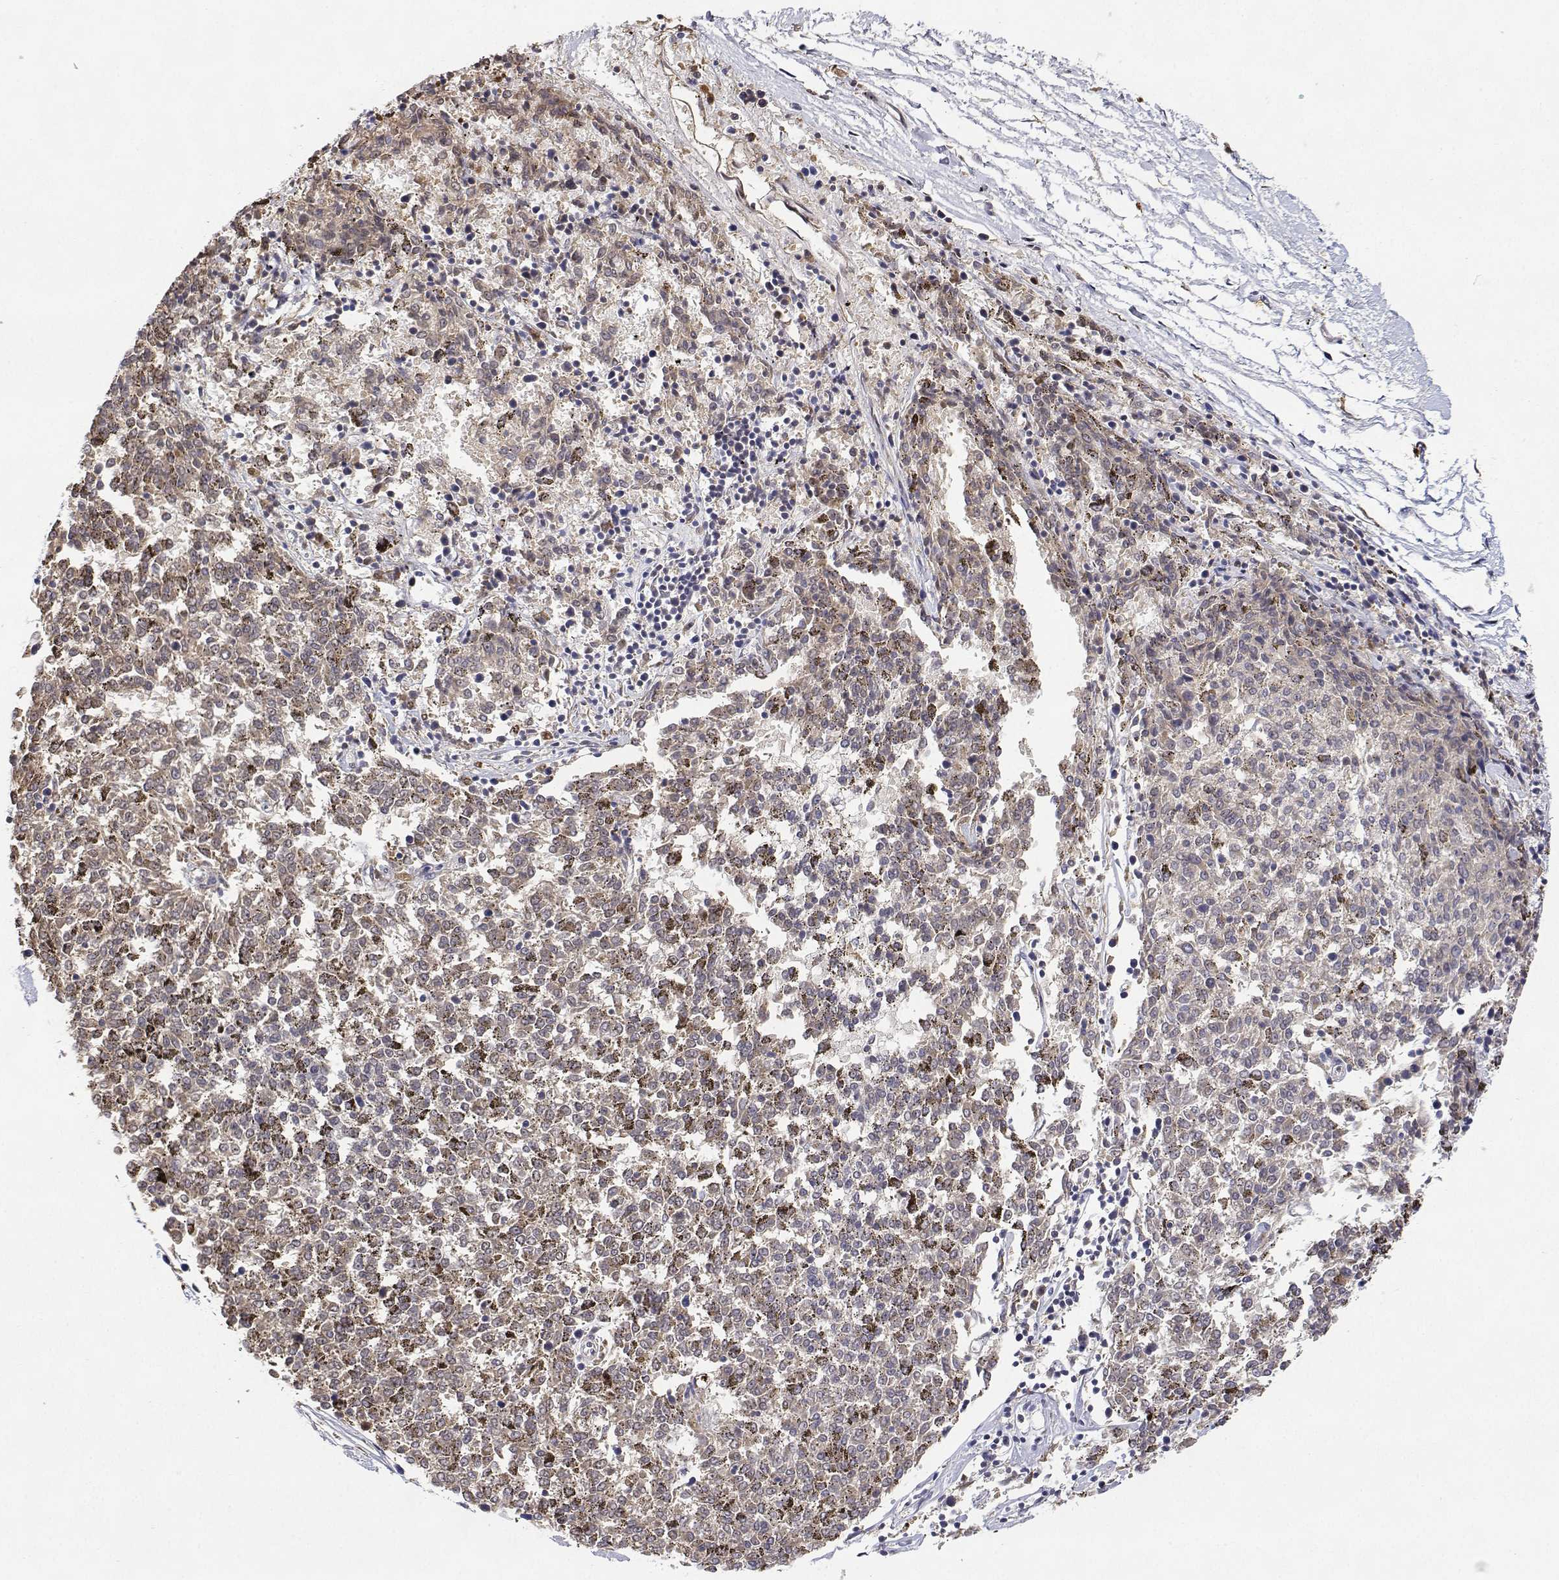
{"staining": {"intensity": "negative", "quantity": "none", "location": "none"}, "tissue": "melanoma", "cell_type": "Tumor cells", "image_type": "cancer", "snomed": [{"axis": "morphology", "description": "Malignant melanoma, NOS"}, {"axis": "topography", "description": "Skin"}], "caption": "Immunohistochemistry (IHC) image of human malignant melanoma stained for a protein (brown), which exhibits no positivity in tumor cells.", "gene": "ADAR", "patient": {"sex": "female", "age": 72}}